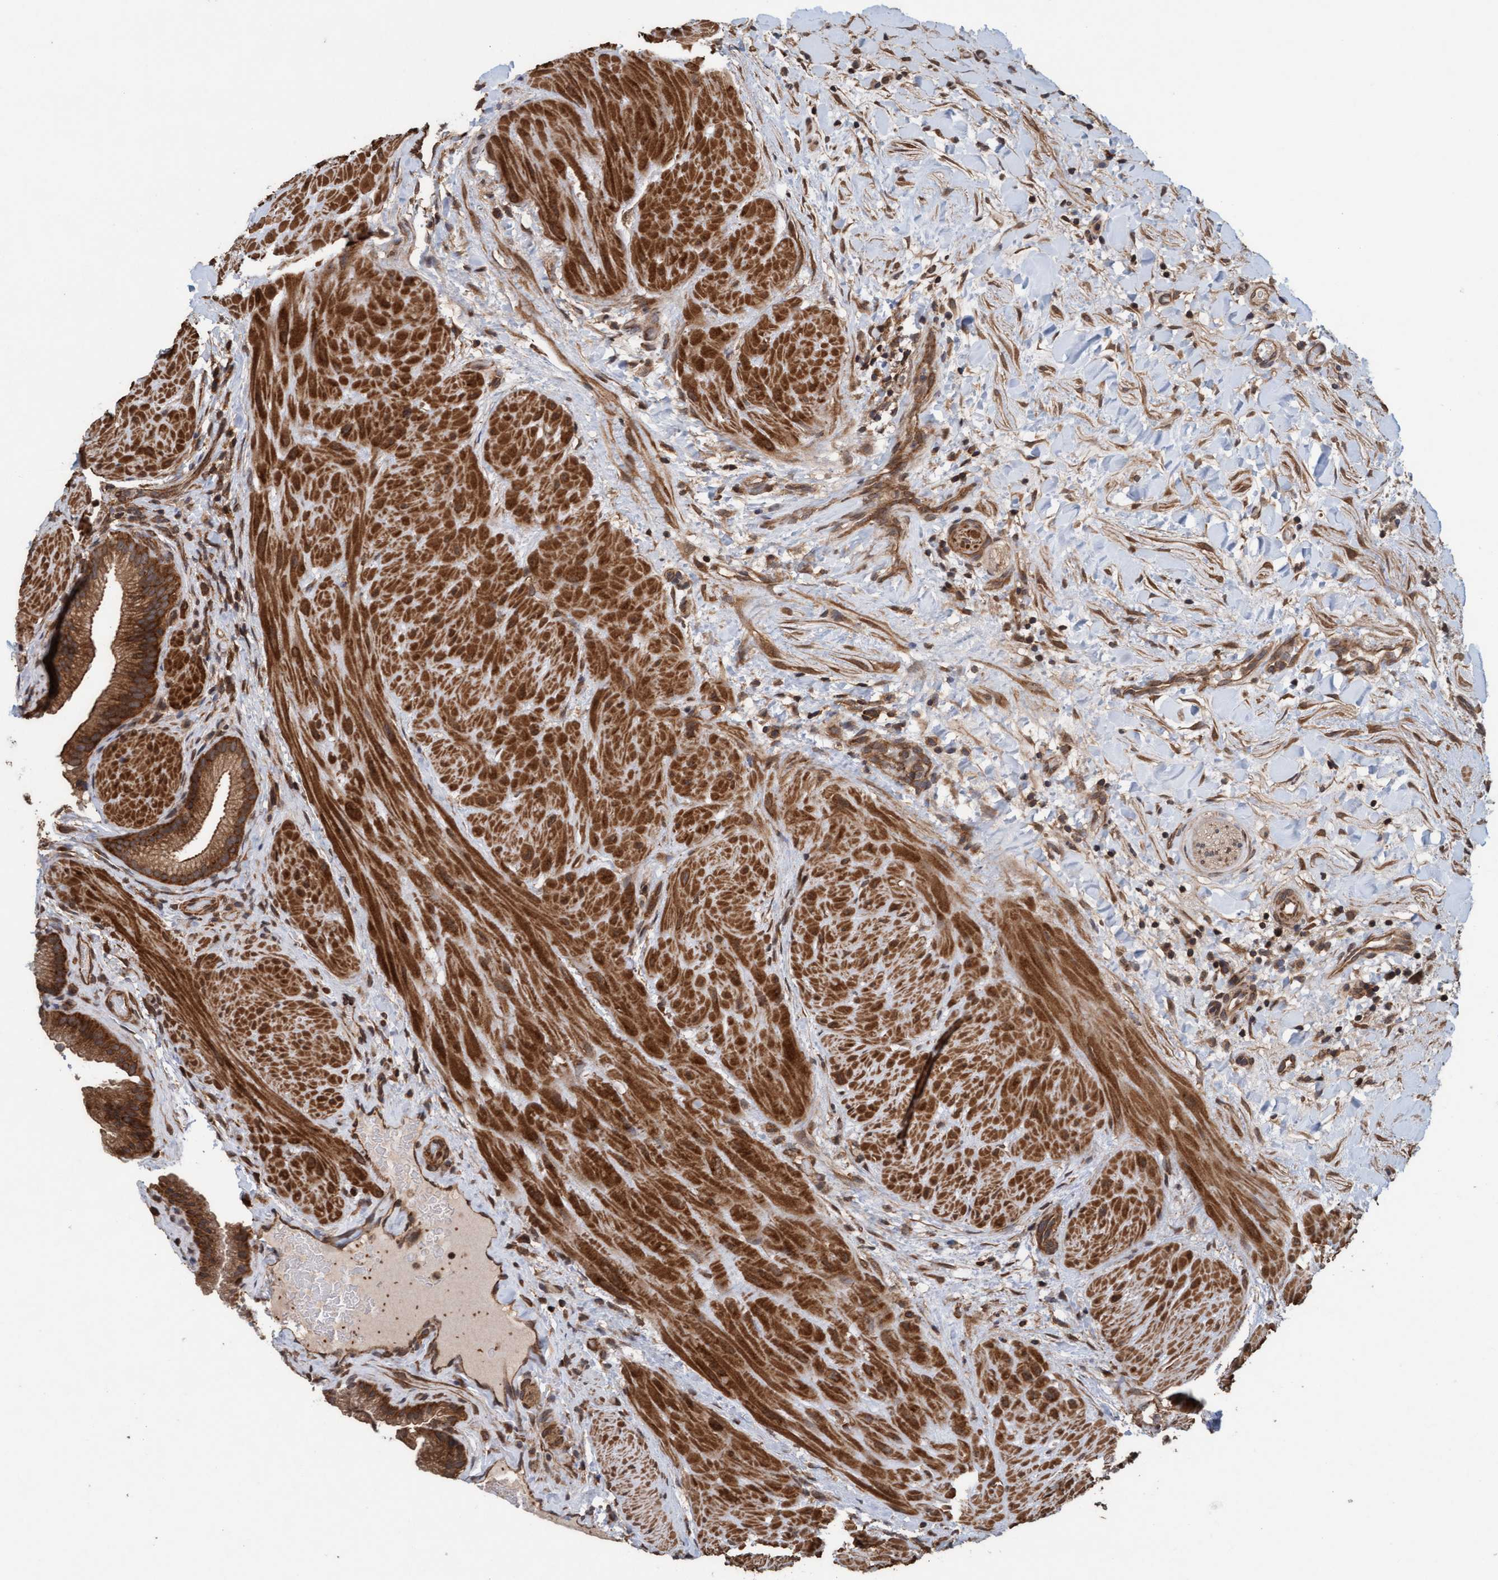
{"staining": {"intensity": "strong", "quantity": ">75%", "location": "cytoplasmic/membranous"}, "tissue": "gallbladder", "cell_type": "Glandular cells", "image_type": "normal", "snomed": [{"axis": "morphology", "description": "Normal tissue, NOS"}, {"axis": "topography", "description": "Gallbladder"}], "caption": "Glandular cells reveal high levels of strong cytoplasmic/membranous expression in about >75% of cells in unremarkable human gallbladder. (DAB (3,3'-diaminobenzidine) IHC with brightfield microscopy, high magnification).", "gene": "FXR2", "patient": {"sex": "male", "age": 49}}